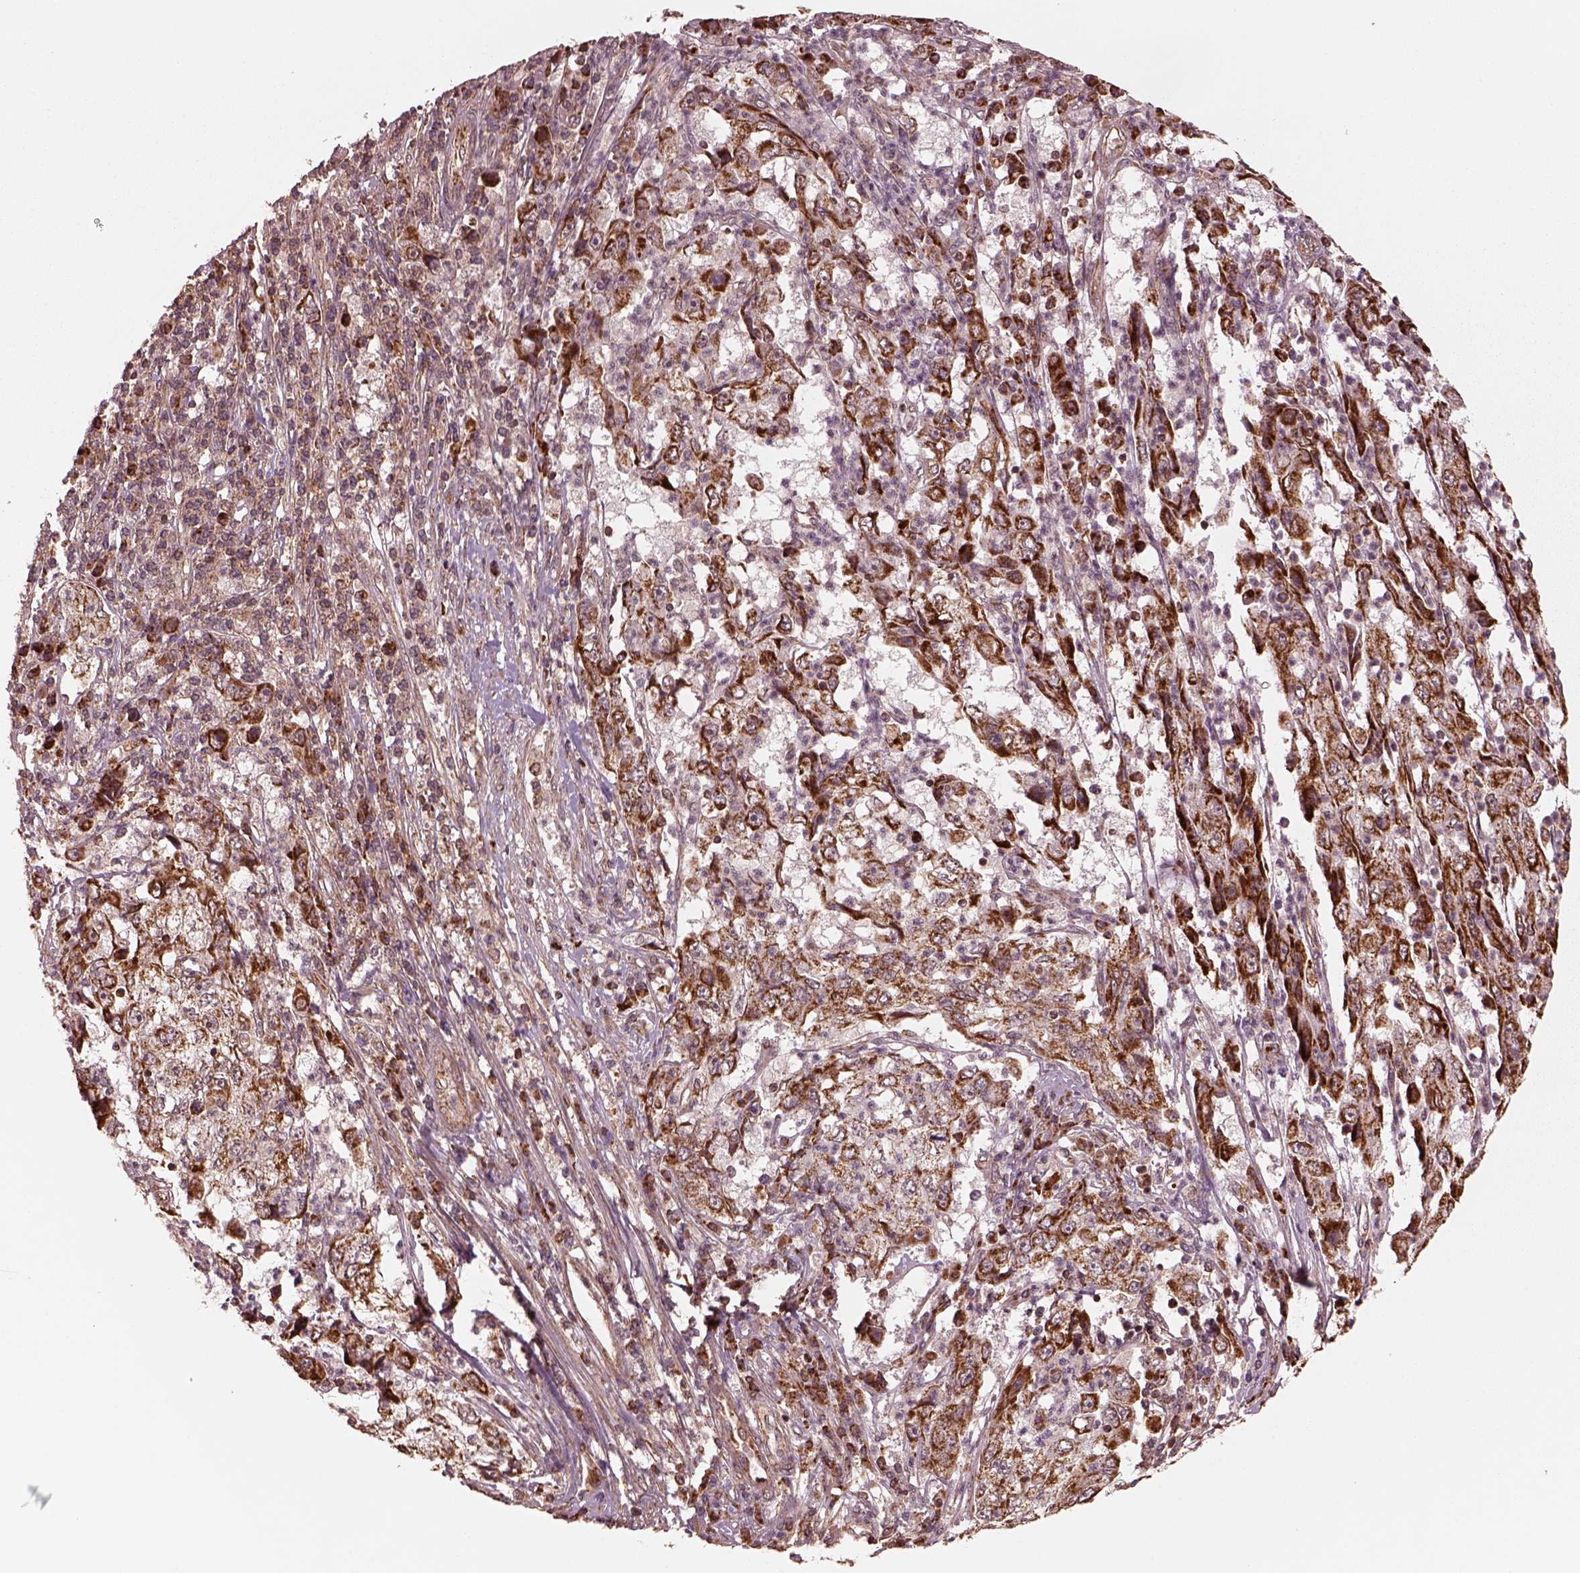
{"staining": {"intensity": "strong", "quantity": ">75%", "location": "cytoplasmic/membranous"}, "tissue": "cervical cancer", "cell_type": "Tumor cells", "image_type": "cancer", "snomed": [{"axis": "morphology", "description": "Squamous cell carcinoma, NOS"}, {"axis": "topography", "description": "Cervix"}], "caption": "Human cervical cancer stained for a protein (brown) displays strong cytoplasmic/membranous positive expression in approximately >75% of tumor cells.", "gene": "SEL1L3", "patient": {"sex": "female", "age": 36}}